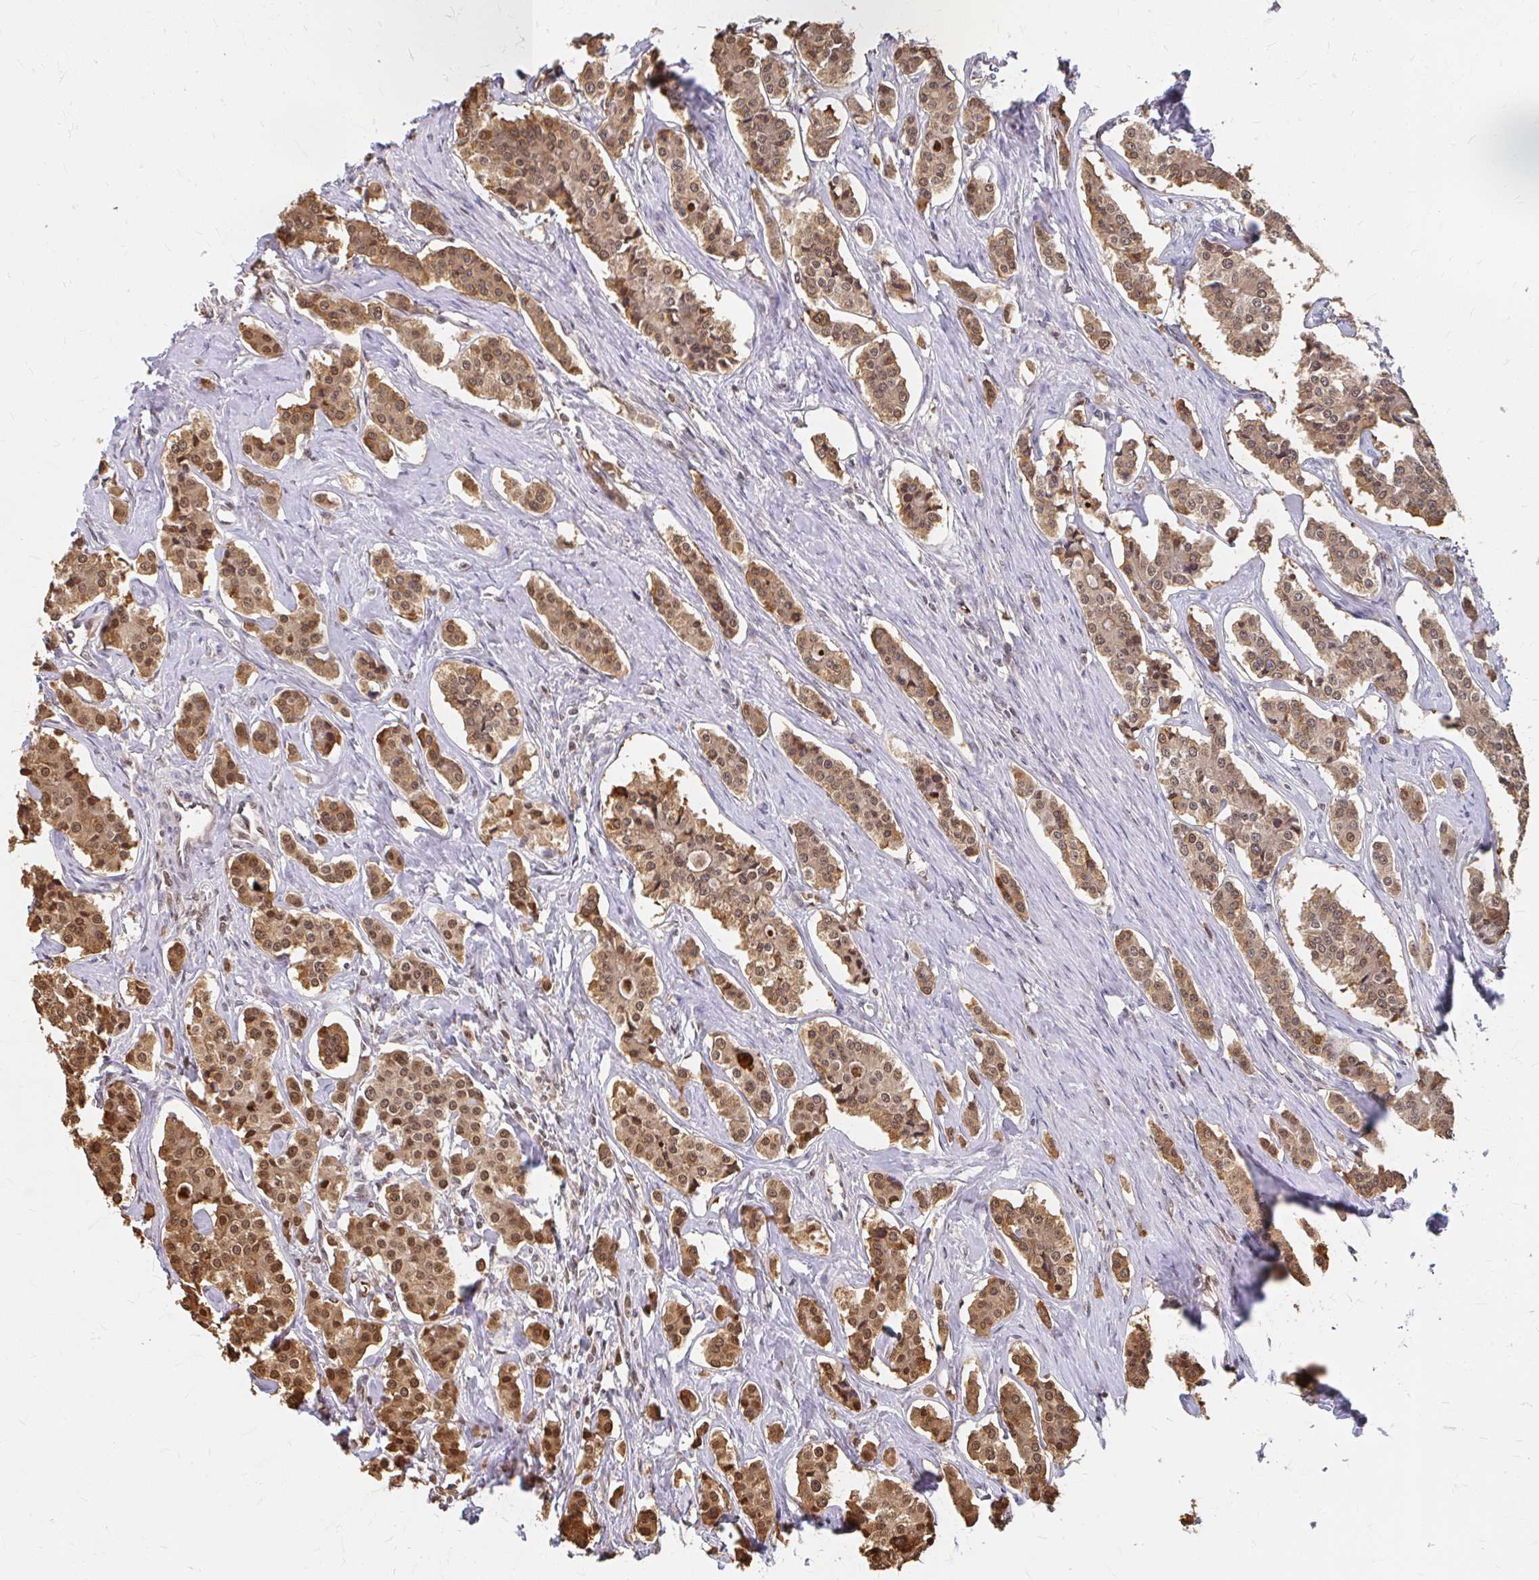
{"staining": {"intensity": "moderate", "quantity": ">75%", "location": "cytoplasmic/membranous,nuclear"}, "tissue": "carcinoid", "cell_type": "Tumor cells", "image_type": "cancer", "snomed": [{"axis": "morphology", "description": "Carcinoid, malignant, NOS"}, {"axis": "topography", "description": "Small intestine"}], "caption": "Human carcinoid (malignant) stained with a brown dye shows moderate cytoplasmic/membranous and nuclear positive positivity in approximately >75% of tumor cells.", "gene": "XPO1", "patient": {"sex": "male", "age": 63}}